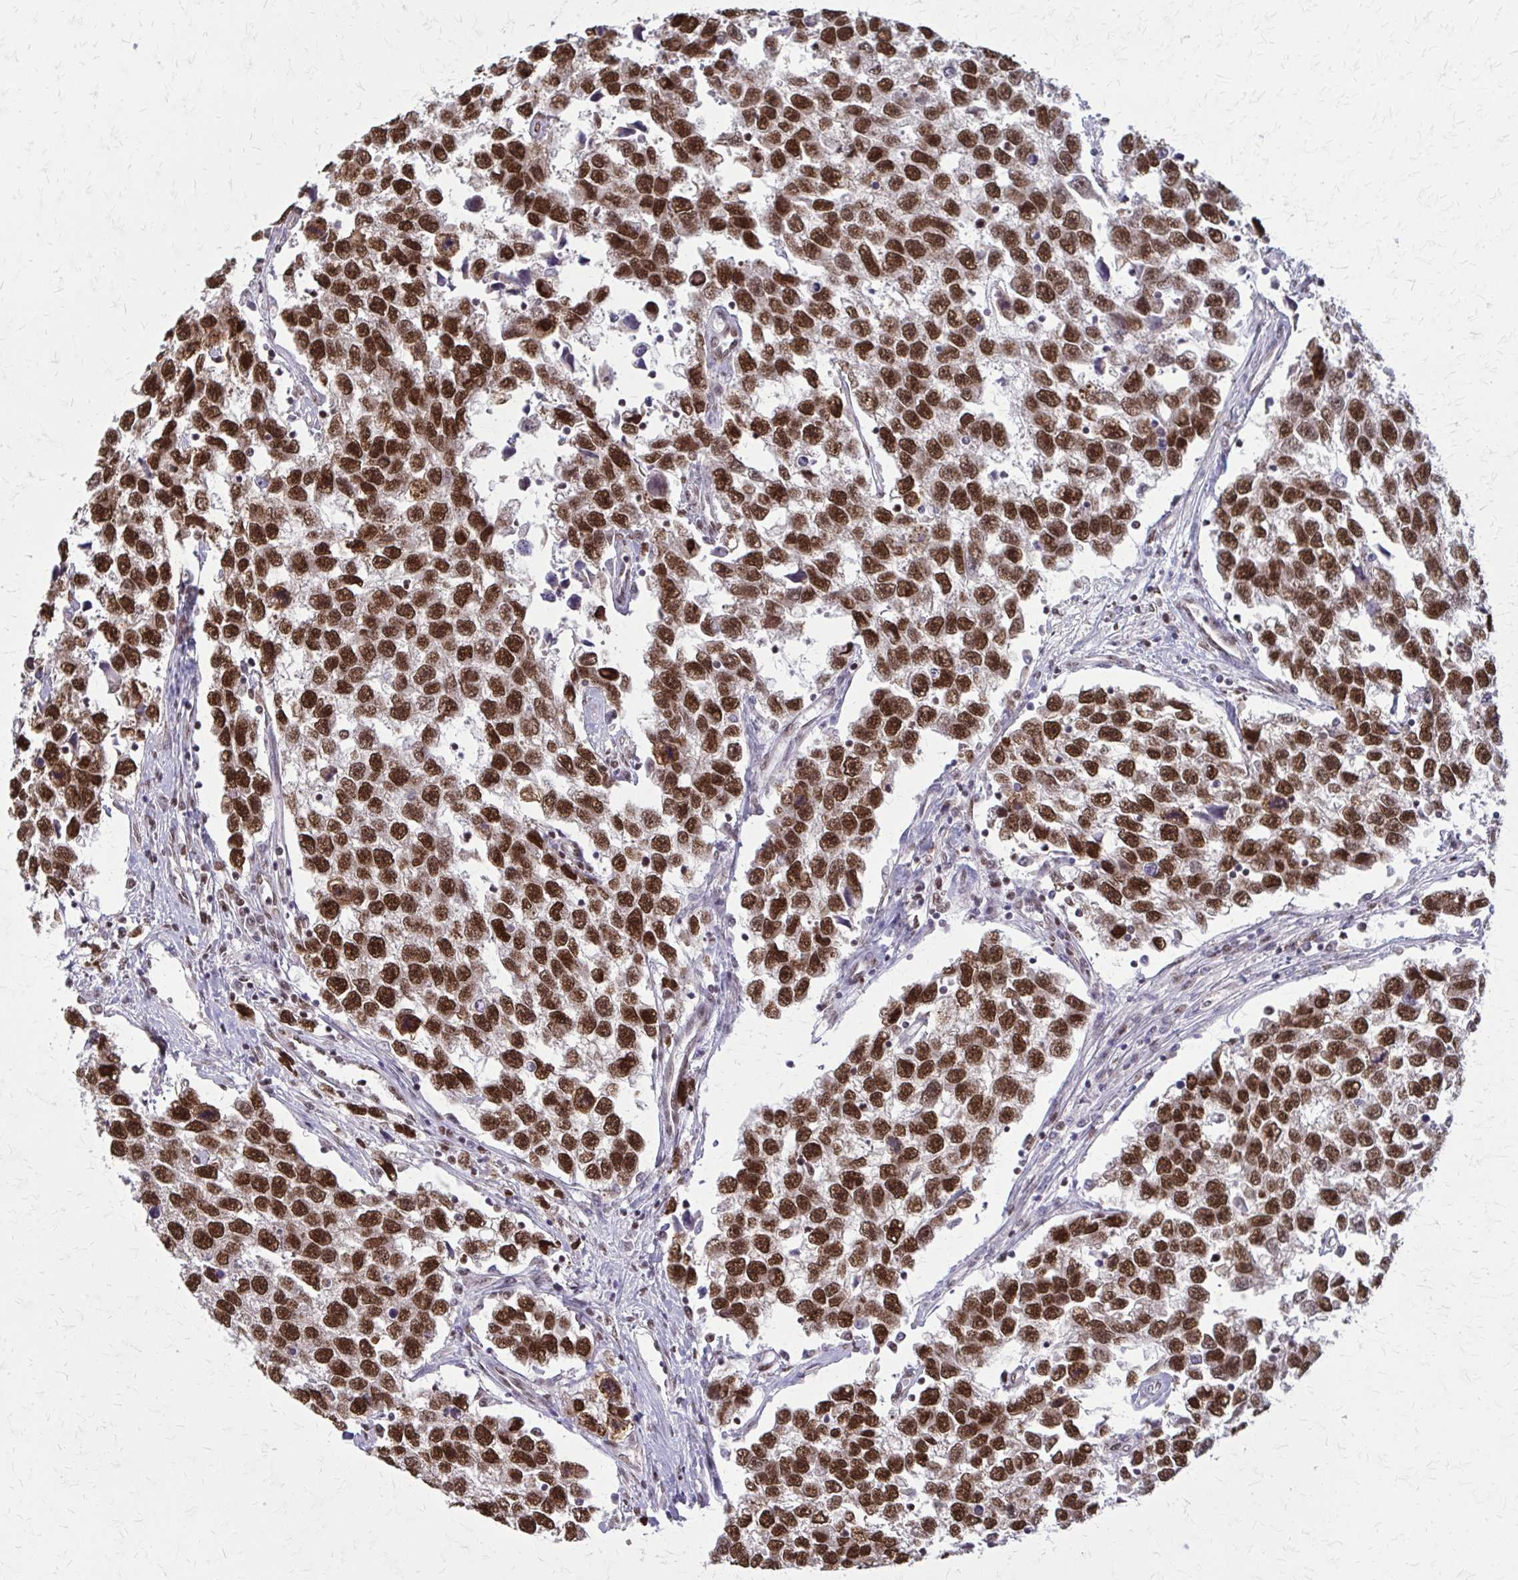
{"staining": {"intensity": "strong", "quantity": ">75%", "location": "nuclear"}, "tissue": "testis cancer", "cell_type": "Tumor cells", "image_type": "cancer", "snomed": [{"axis": "morphology", "description": "Seminoma, NOS"}, {"axis": "topography", "description": "Testis"}], "caption": "Immunohistochemical staining of testis cancer shows high levels of strong nuclear expression in approximately >75% of tumor cells.", "gene": "TTF1", "patient": {"sex": "male", "age": 33}}